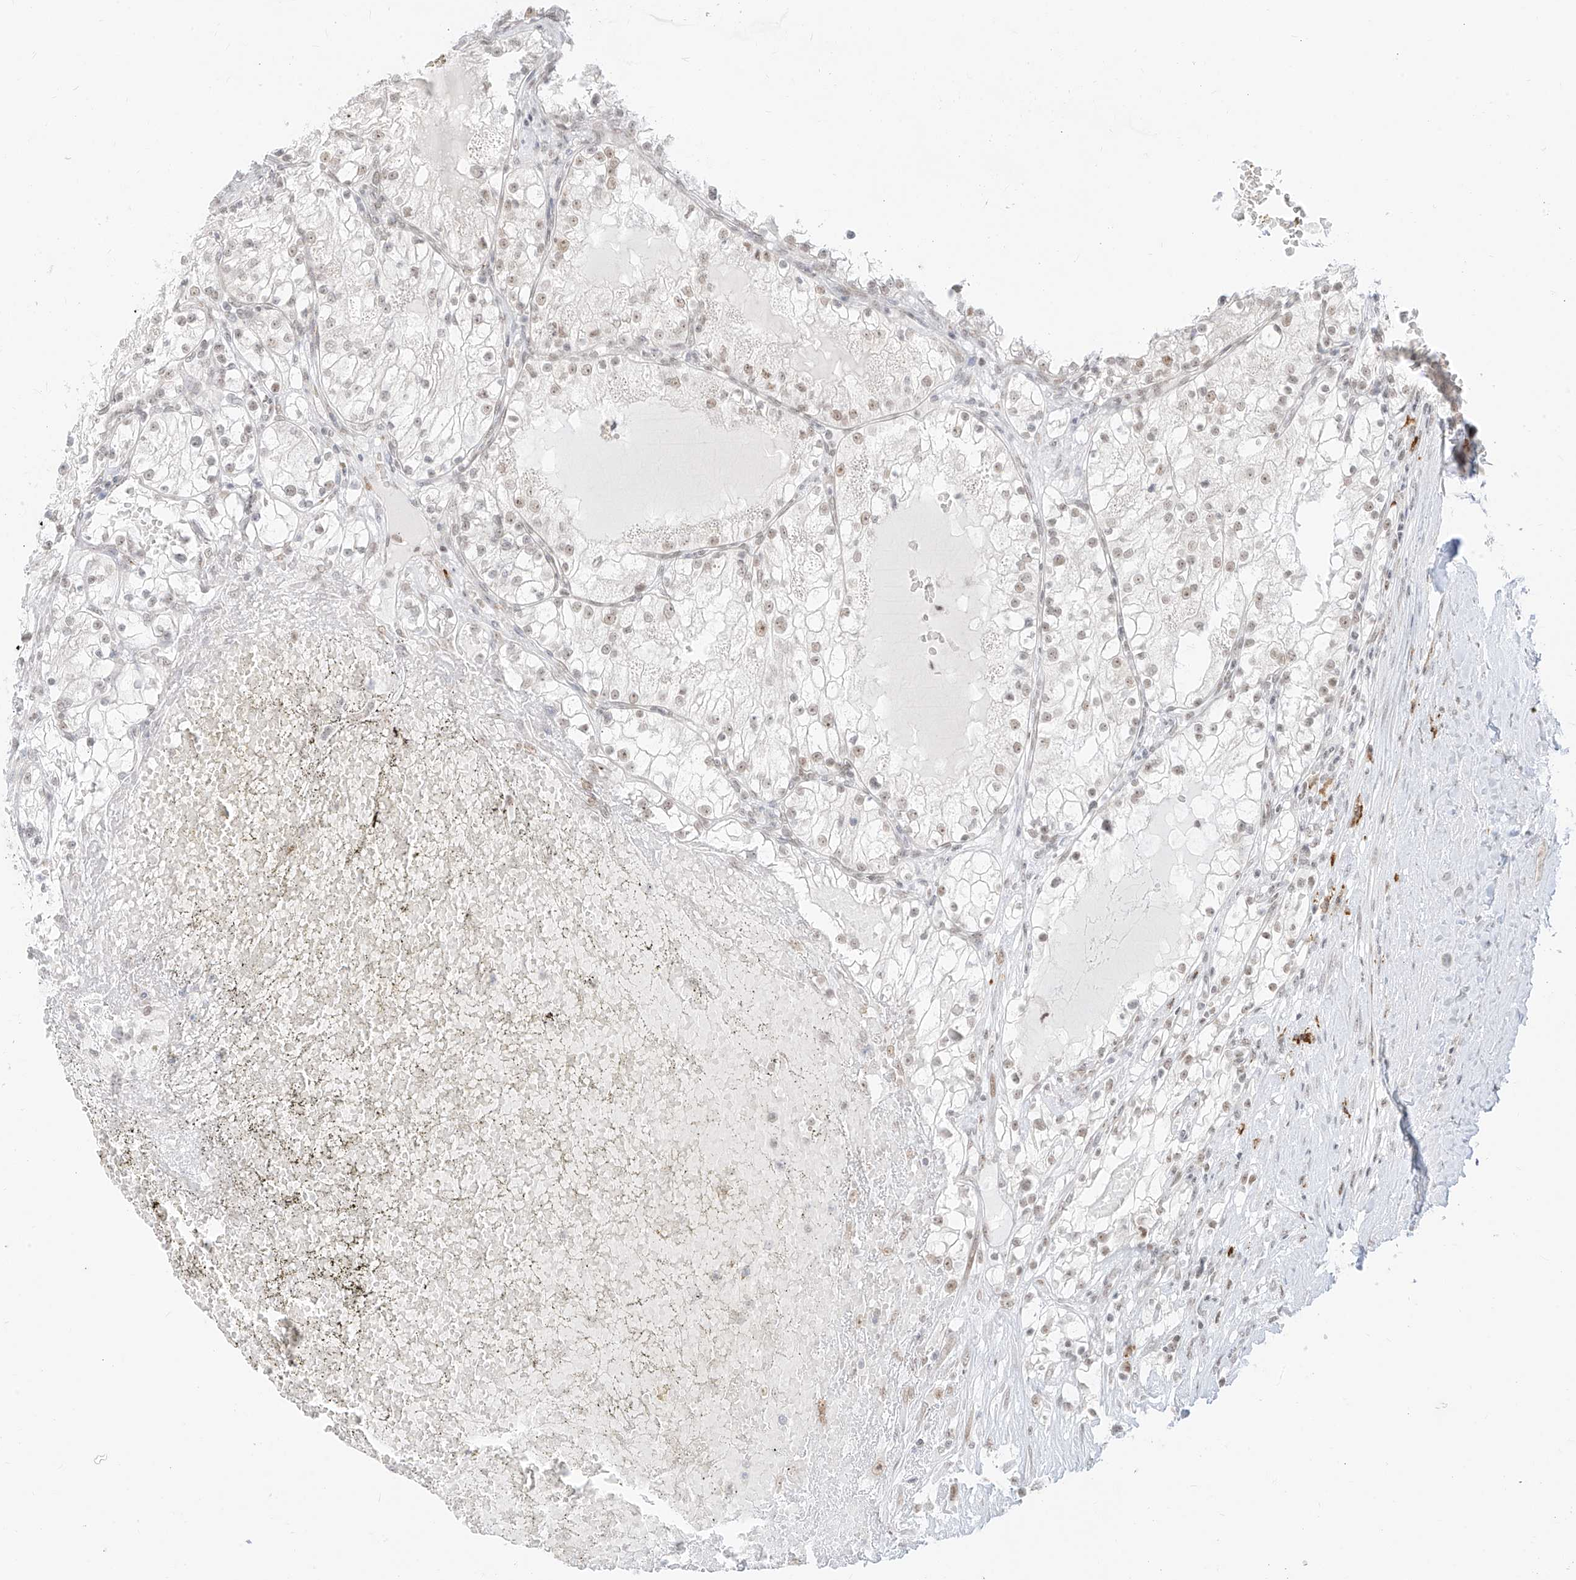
{"staining": {"intensity": "weak", "quantity": "25%-75%", "location": "nuclear"}, "tissue": "renal cancer", "cell_type": "Tumor cells", "image_type": "cancer", "snomed": [{"axis": "morphology", "description": "Normal tissue, NOS"}, {"axis": "morphology", "description": "Adenocarcinoma, NOS"}, {"axis": "topography", "description": "Kidney"}], "caption": "High-magnification brightfield microscopy of renal adenocarcinoma stained with DAB (3,3'-diaminobenzidine) (brown) and counterstained with hematoxylin (blue). tumor cells exhibit weak nuclear positivity is appreciated in approximately25%-75% of cells. (IHC, brightfield microscopy, high magnification).", "gene": "SUPT5H", "patient": {"sex": "male", "age": 68}}